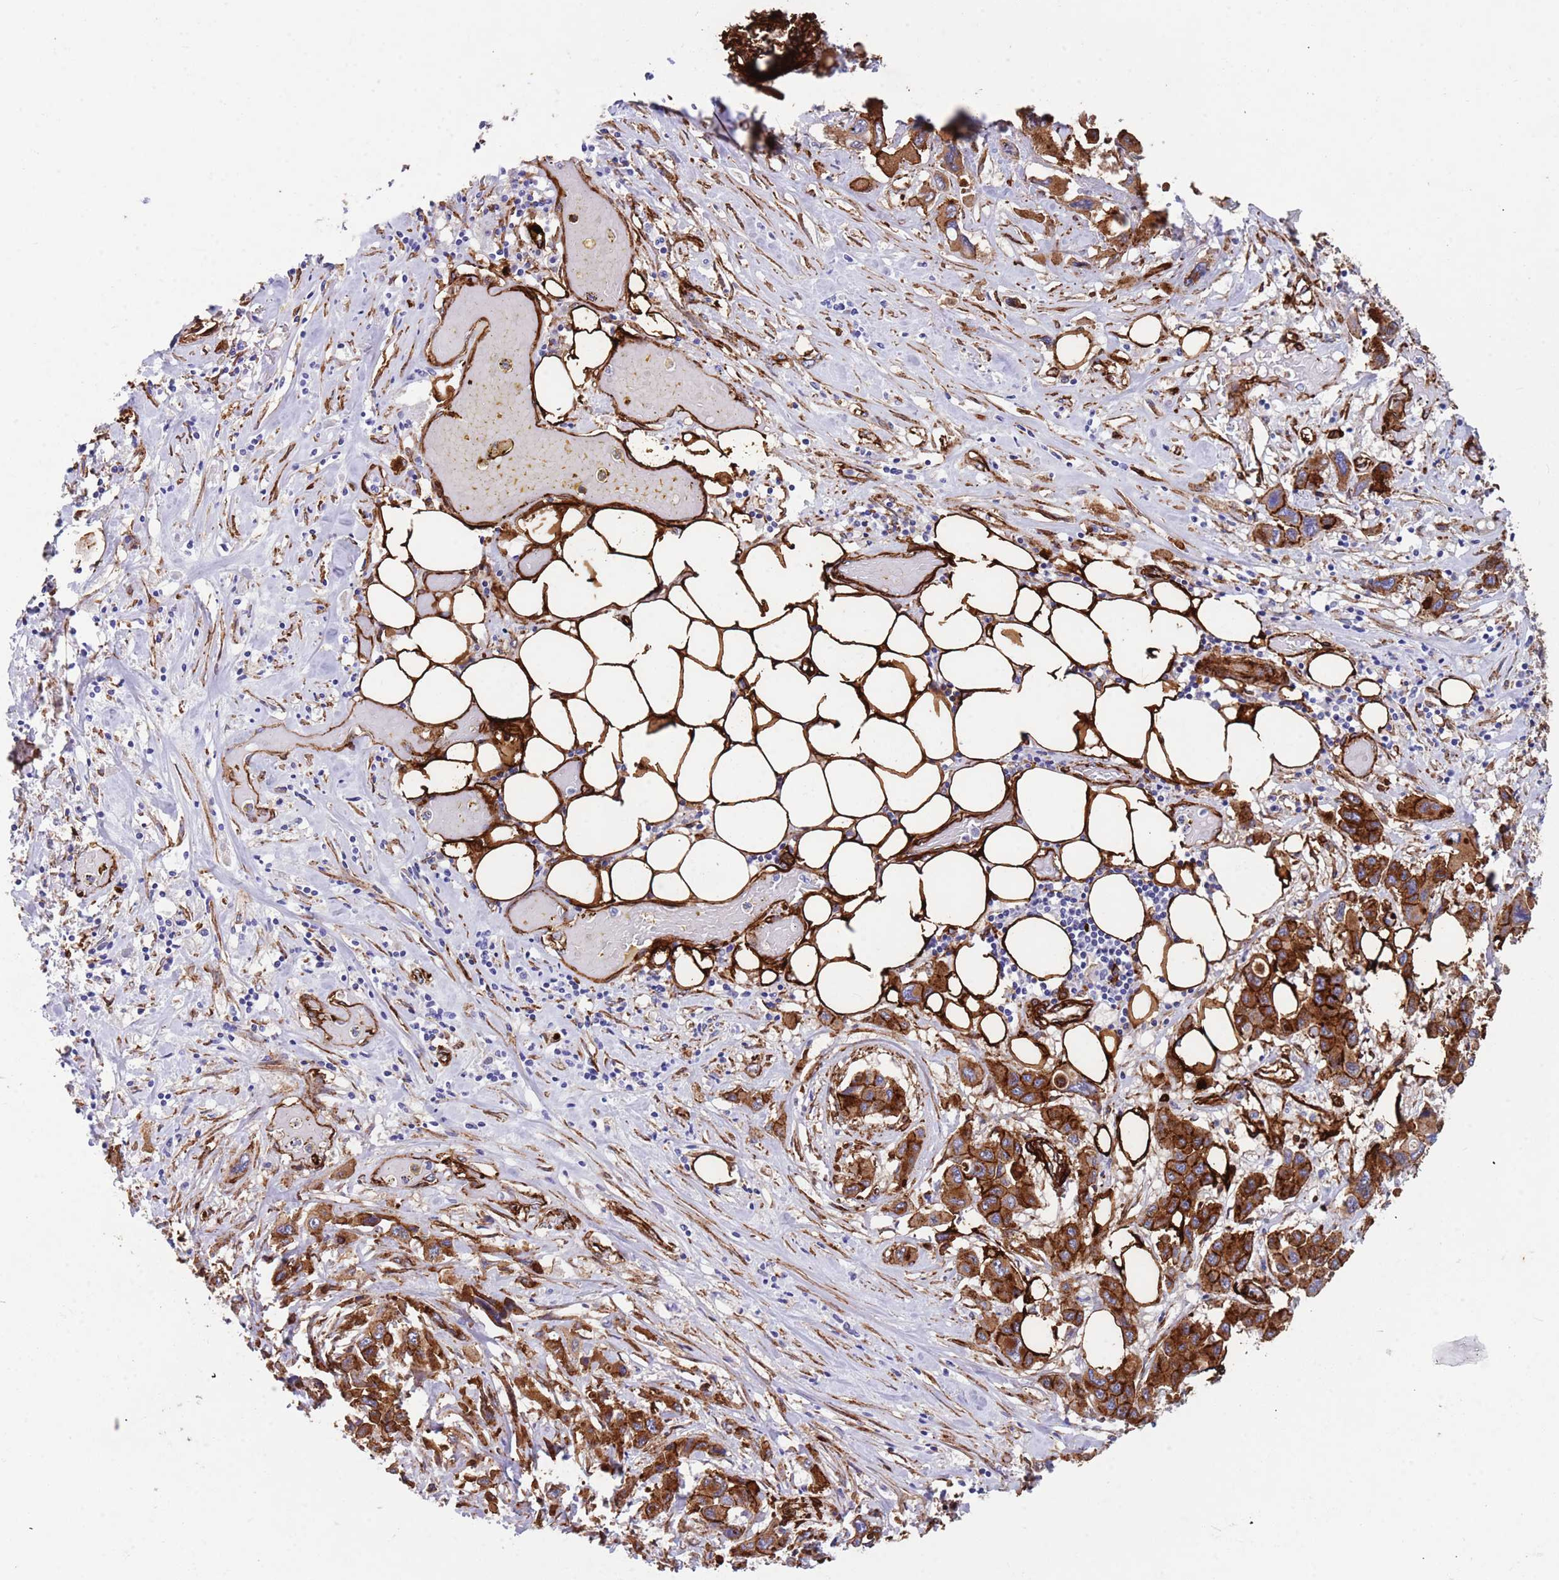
{"staining": {"intensity": "strong", "quantity": ">75%", "location": "cytoplasmic/membranous"}, "tissue": "pancreatic cancer", "cell_type": "Tumor cells", "image_type": "cancer", "snomed": [{"axis": "morphology", "description": "Adenocarcinoma, NOS"}, {"axis": "topography", "description": "Pancreas"}], "caption": "Protein staining of adenocarcinoma (pancreatic) tissue reveals strong cytoplasmic/membranous expression in about >75% of tumor cells. The protein is stained brown, and the nuclei are stained in blue (DAB (3,3'-diaminobenzidine) IHC with brightfield microscopy, high magnification).", "gene": "CAV2", "patient": {"sex": "male", "age": 92}}